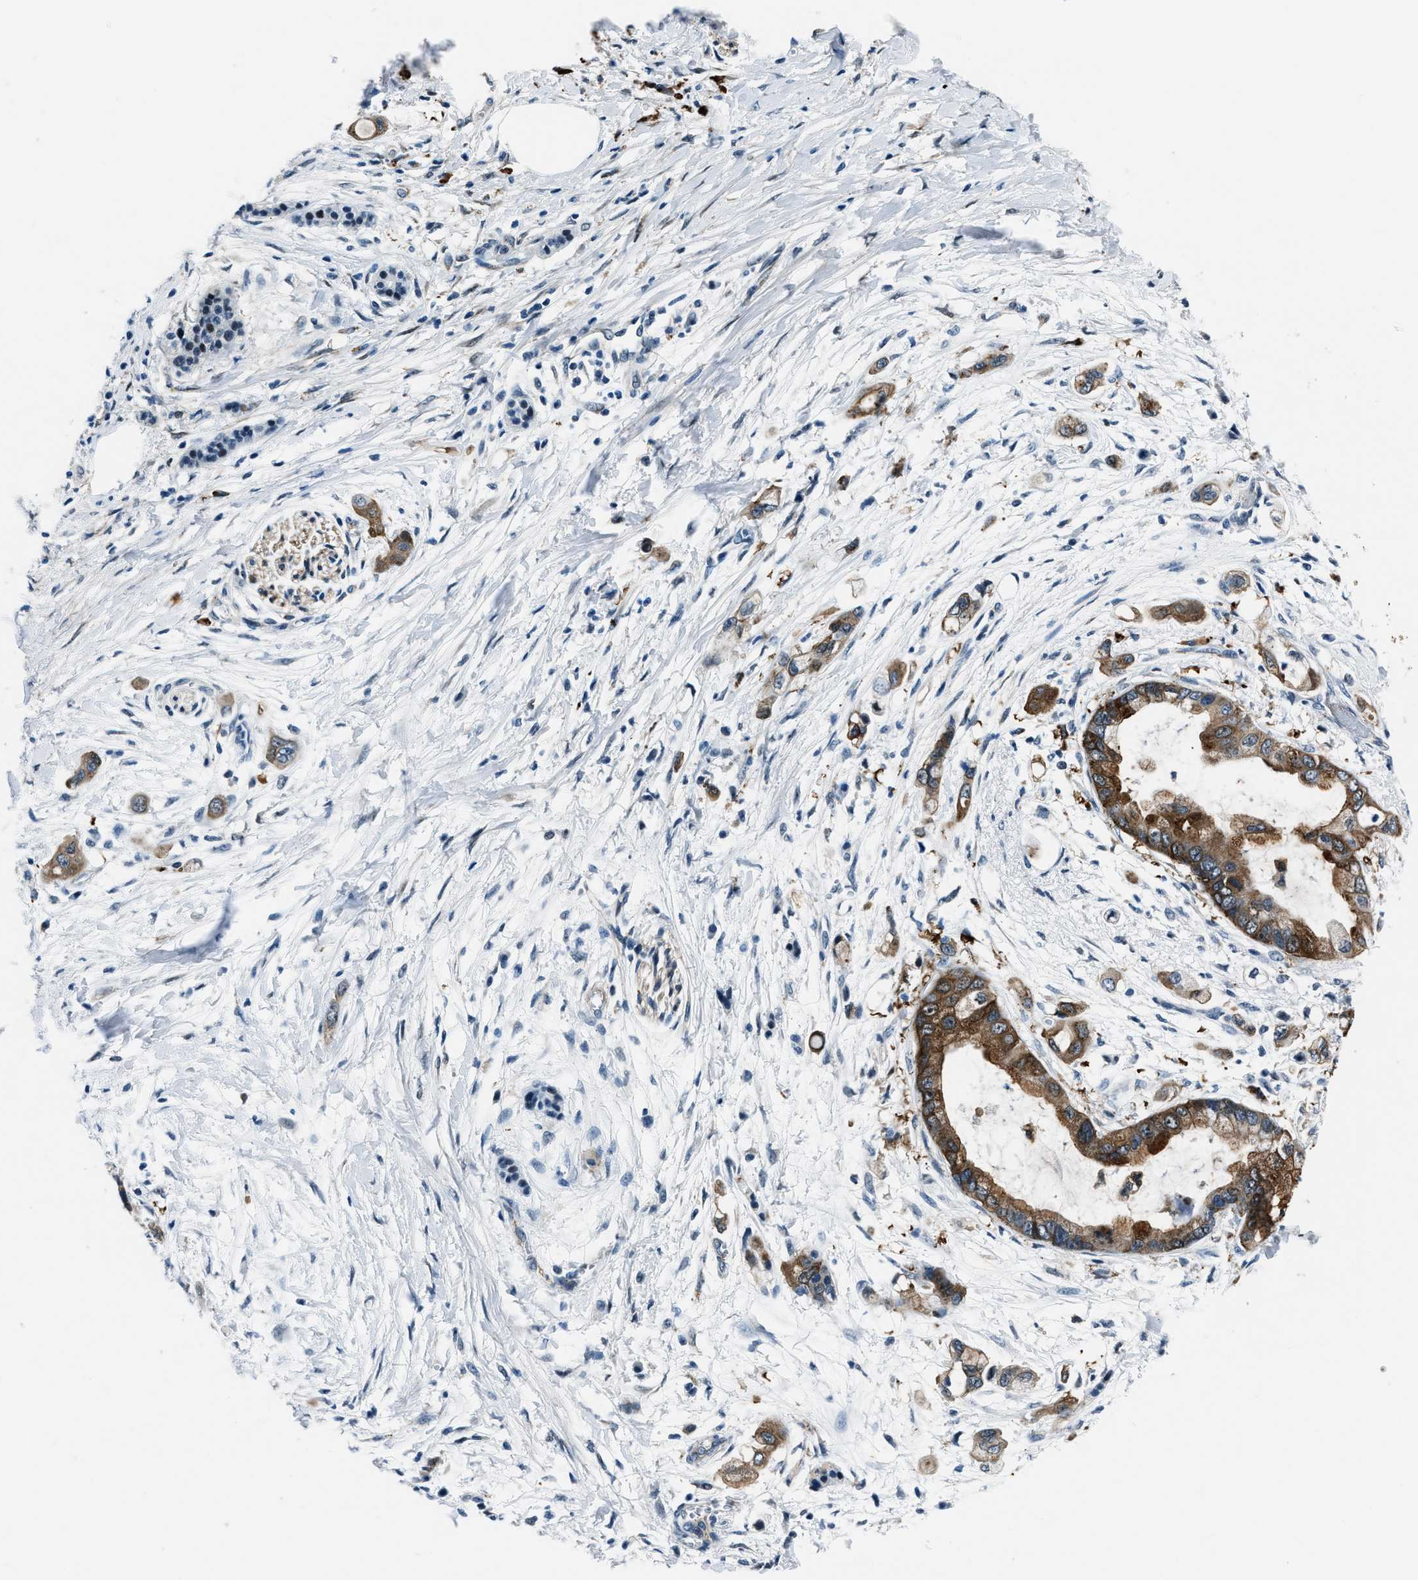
{"staining": {"intensity": "moderate", "quantity": ">75%", "location": "cytoplasmic/membranous"}, "tissue": "pancreatic cancer", "cell_type": "Tumor cells", "image_type": "cancer", "snomed": [{"axis": "morphology", "description": "Adenocarcinoma, NOS"}, {"axis": "topography", "description": "Pancreas"}], "caption": "Protein staining shows moderate cytoplasmic/membranous positivity in about >75% of tumor cells in pancreatic adenocarcinoma.", "gene": "PTPDC1", "patient": {"sex": "male", "age": 59}}